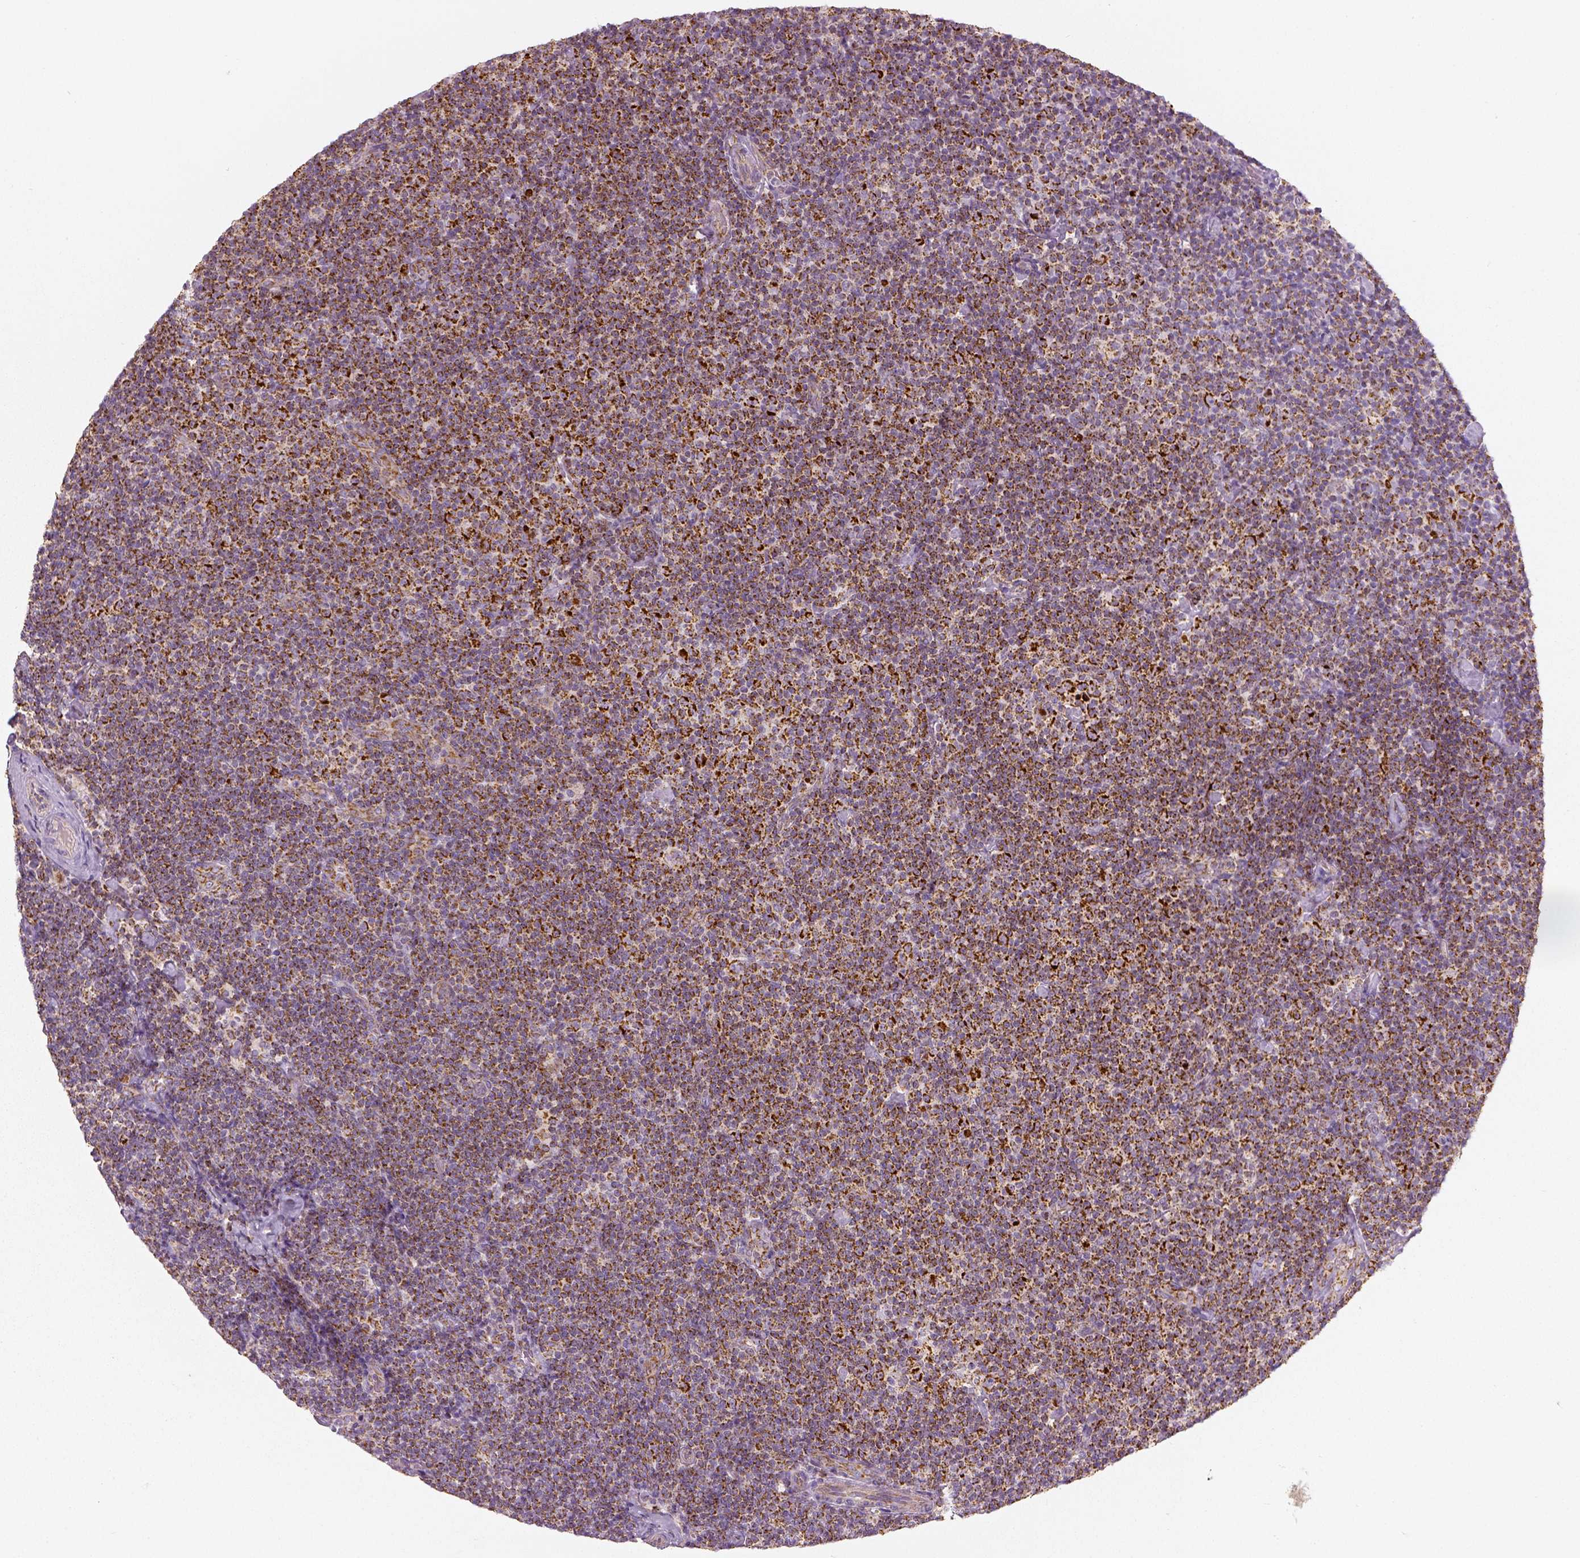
{"staining": {"intensity": "strong", "quantity": ">75%", "location": "cytoplasmic/membranous"}, "tissue": "lymphoma", "cell_type": "Tumor cells", "image_type": "cancer", "snomed": [{"axis": "morphology", "description": "Malignant lymphoma, non-Hodgkin's type, Low grade"}, {"axis": "topography", "description": "Lymph node"}], "caption": "Low-grade malignant lymphoma, non-Hodgkin's type stained with a brown dye exhibits strong cytoplasmic/membranous positive positivity in approximately >75% of tumor cells.", "gene": "PGAM5", "patient": {"sex": "male", "age": 81}}